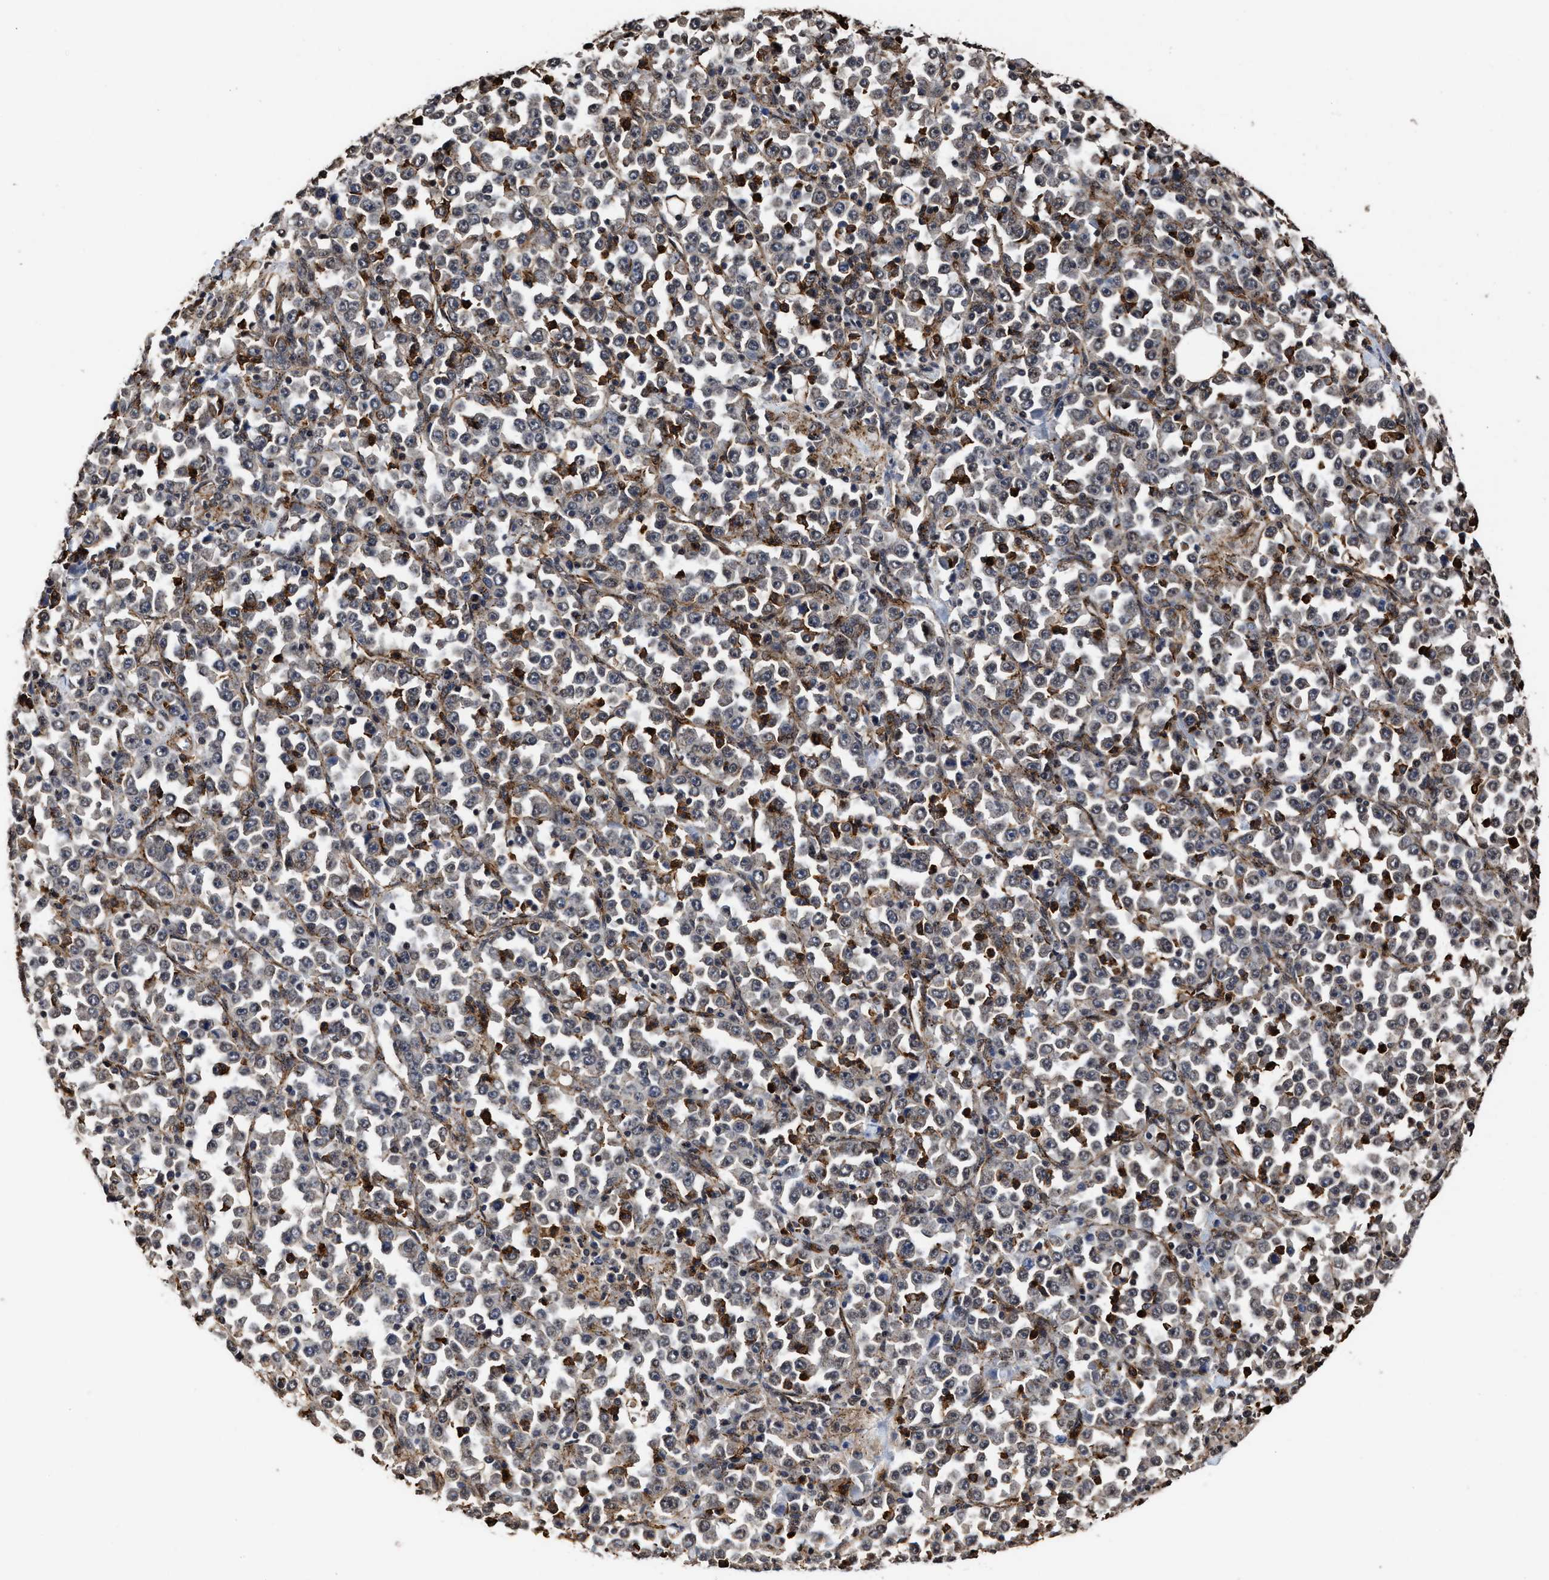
{"staining": {"intensity": "weak", "quantity": "25%-75%", "location": "cytoplasmic/membranous,nuclear"}, "tissue": "stomach cancer", "cell_type": "Tumor cells", "image_type": "cancer", "snomed": [{"axis": "morphology", "description": "Normal tissue, NOS"}, {"axis": "morphology", "description": "Adenocarcinoma, NOS"}, {"axis": "topography", "description": "Stomach, upper"}, {"axis": "topography", "description": "Stomach"}], "caption": "Immunohistochemical staining of human stomach cancer (adenocarcinoma) exhibits weak cytoplasmic/membranous and nuclear protein expression in about 25%-75% of tumor cells. The staining was performed using DAB to visualize the protein expression in brown, while the nuclei were stained in blue with hematoxylin (Magnification: 20x).", "gene": "SEPTIN2", "patient": {"sex": "male", "age": 59}}